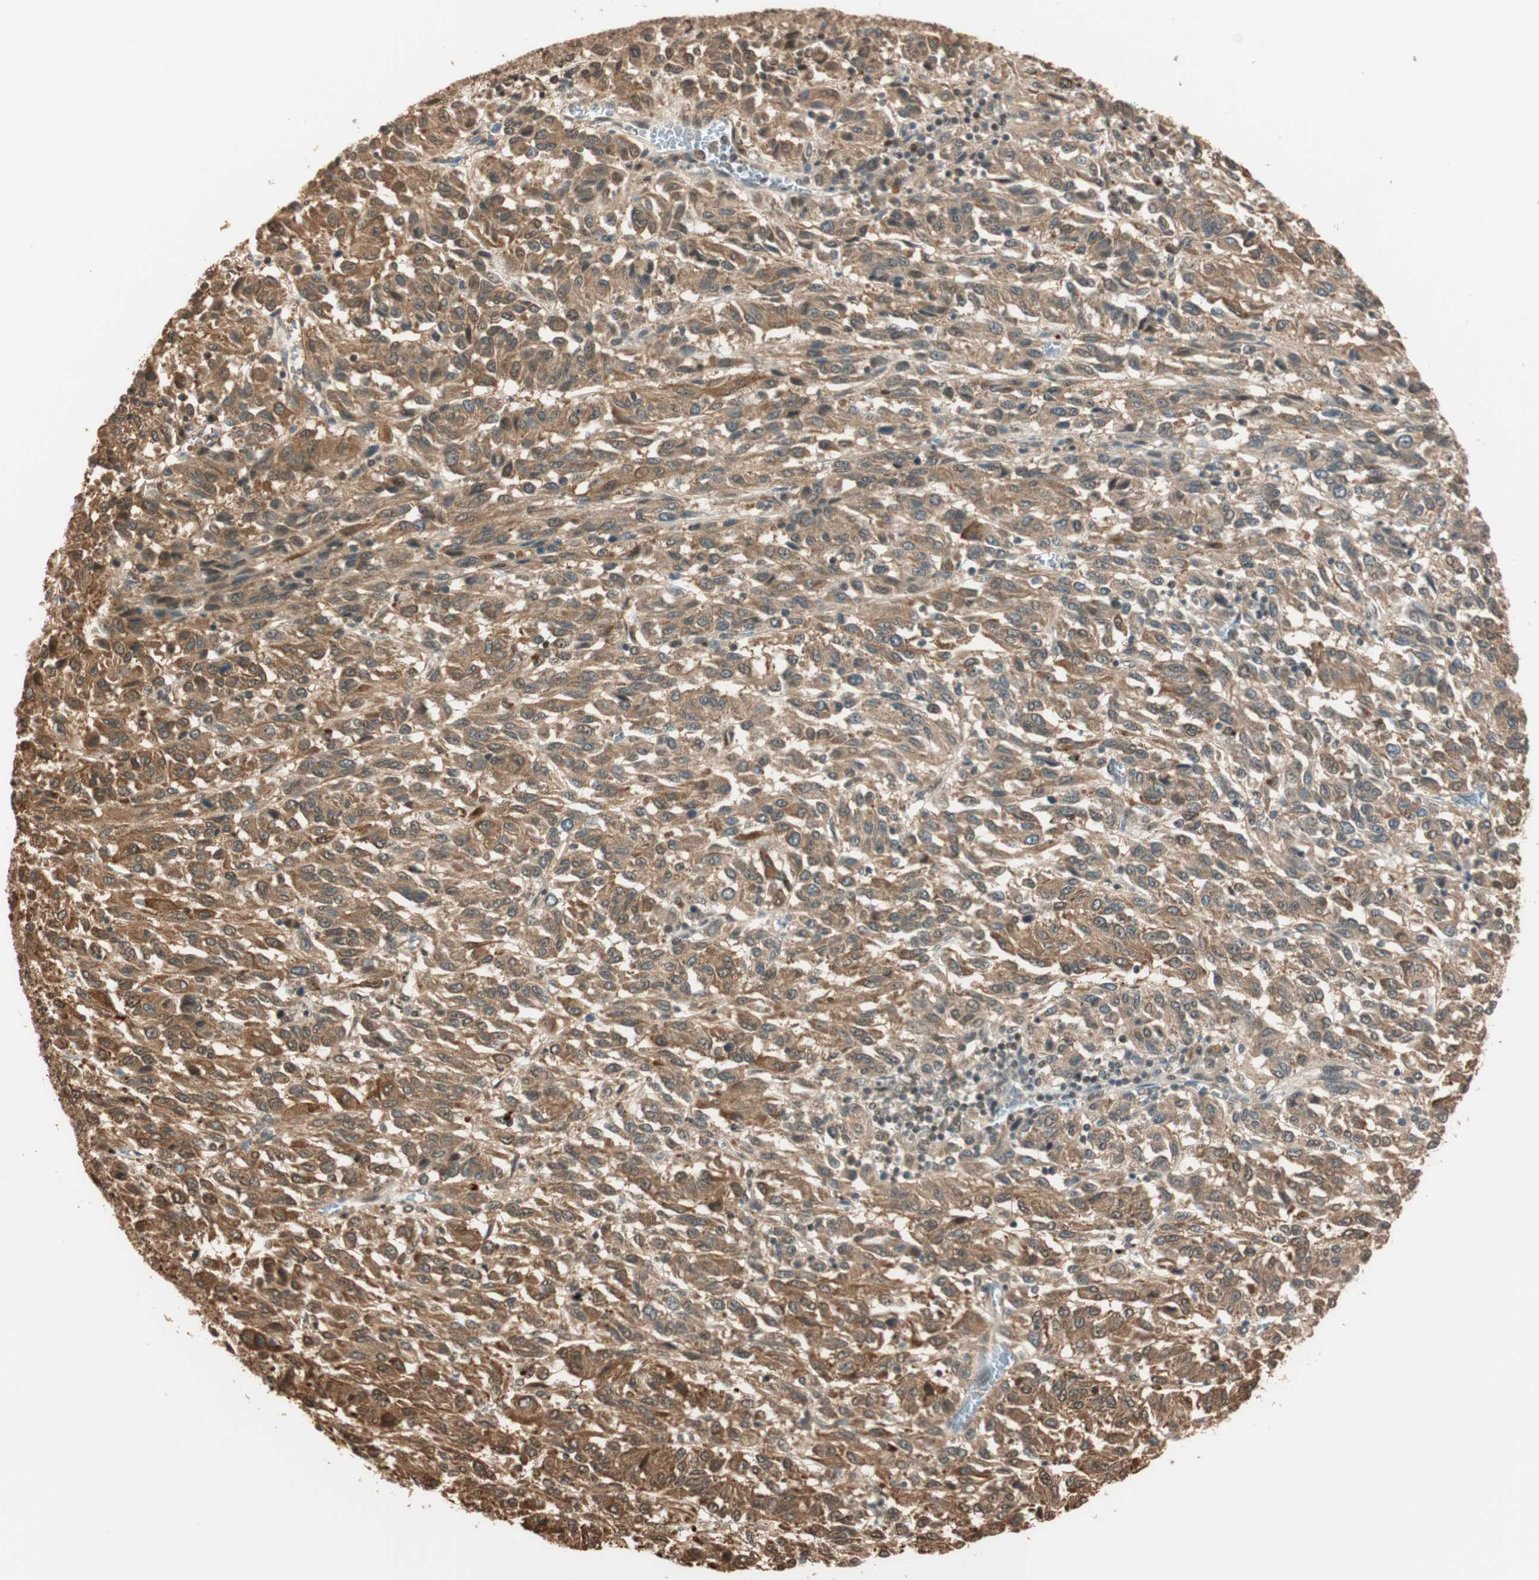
{"staining": {"intensity": "strong", "quantity": ">75%", "location": "cytoplasmic/membranous"}, "tissue": "melanoma", "cell_type": "Tumor cells", "image_type": "cancer", "snomed": [{"axis": "morphology", "description": "Malignant melanoma, Metastatic site"}, {"axis": "topography", "description": "Lung"}], "caption": "This is a histology image of immunohistochemistry (IHC) staining of malignant melanoma (metastatic site), which shows strong expression in the cytoplasmic/membranous of tumor cells.", "gene": "ZNF443", "patient": {"sex": "male", "age": 64}}